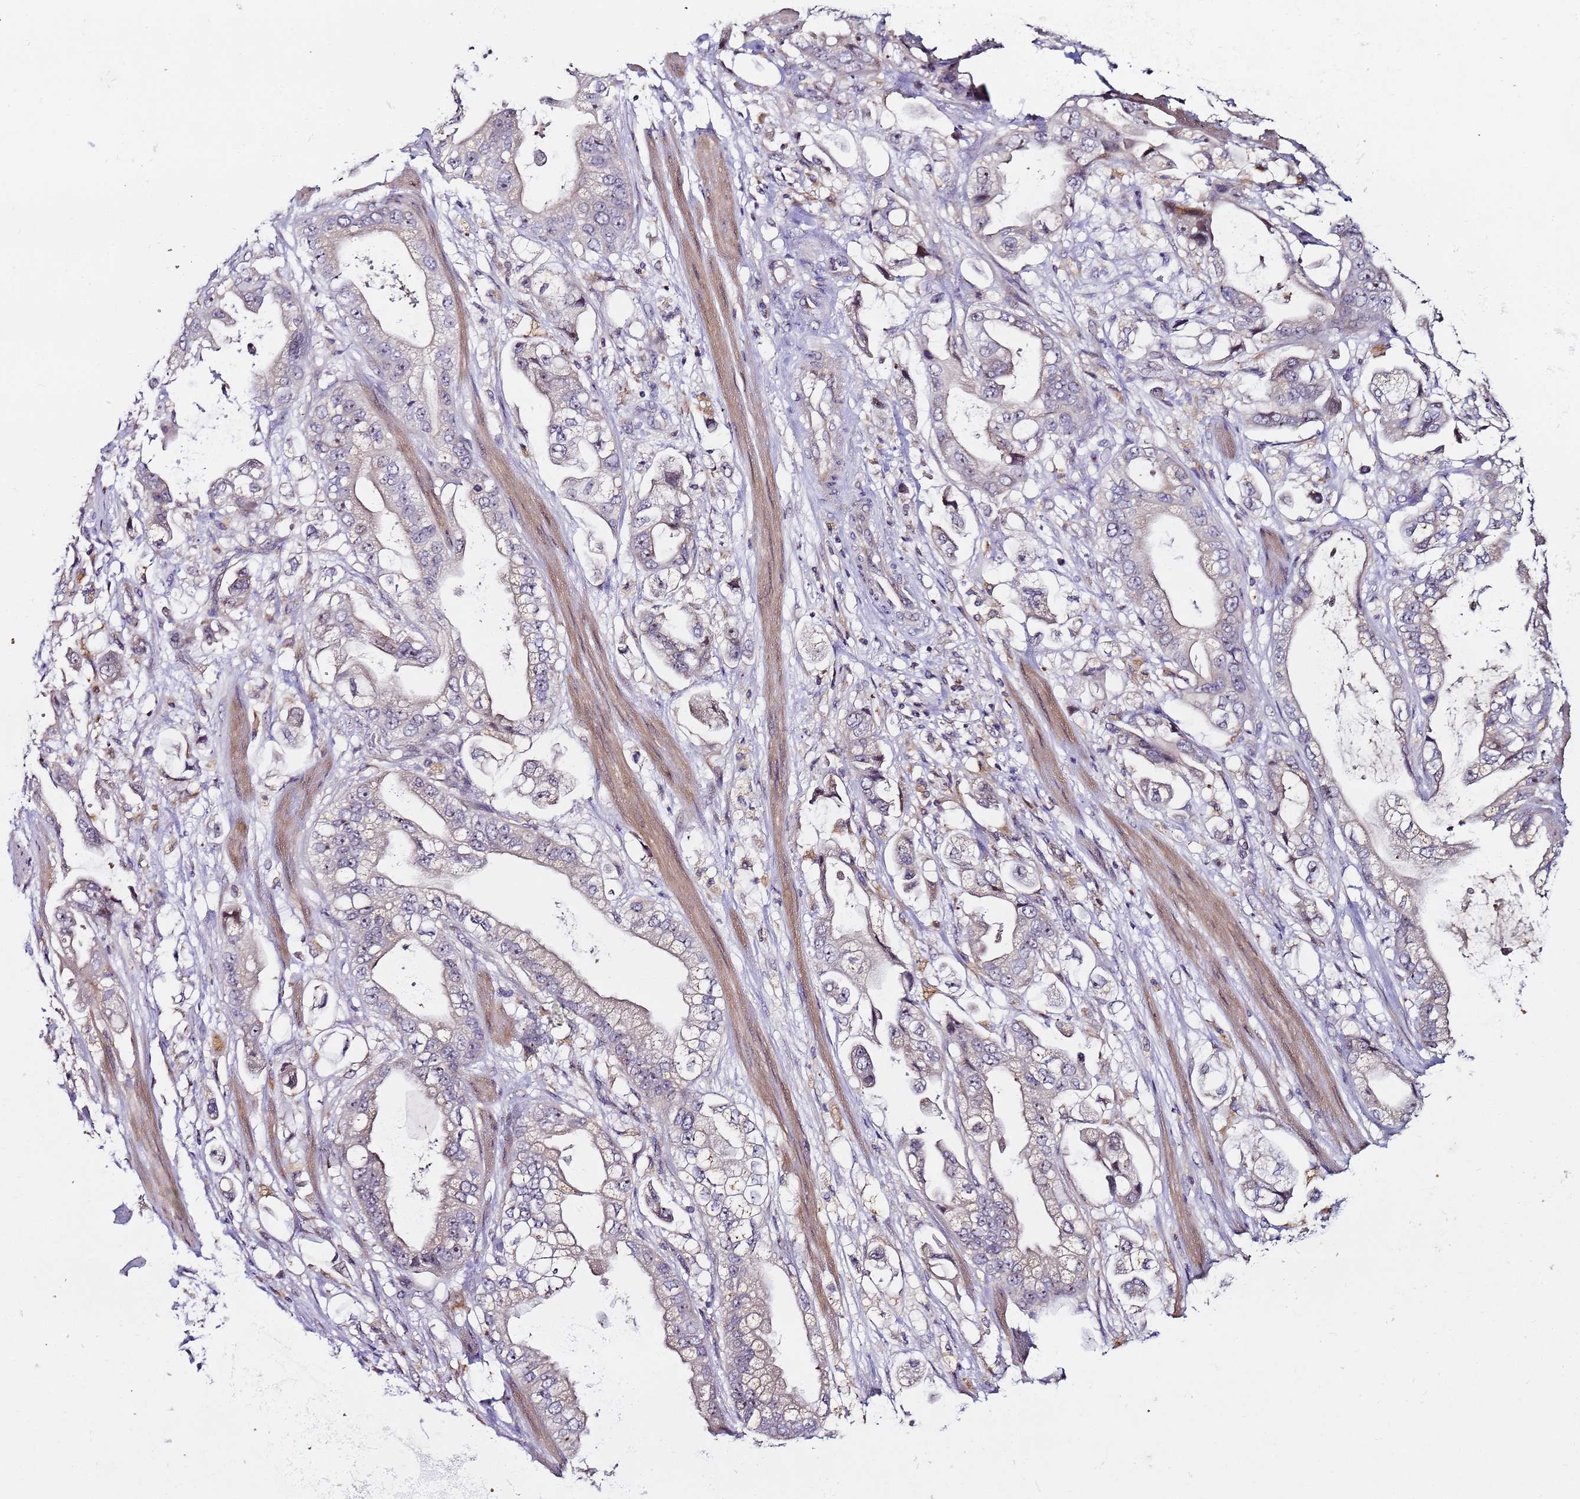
{"staining": {"intensity": "weak", "quantity": "<25%", "location": "nuclear"}, "tissue": "stomach cancer", "cell_type": "Tumor cells", "image_type": "cancer", "snomed": [{"axis": "morphology", "description": "Adenocarcinoma, NOS"}, {"axis": "topography", "description": "Stomach"}], "caption": "The image exhibits no significant staining in tumor cells of stomach cancer (adenocarcinoma). Brightfield microscopy of IHC stained with DAB (3,3'-diaminobenzidine) (brown) and hematoxylin (blue), captured at high magnification.", "gene": "KRI1", "patient": {"sex": "male", "age": 62}}